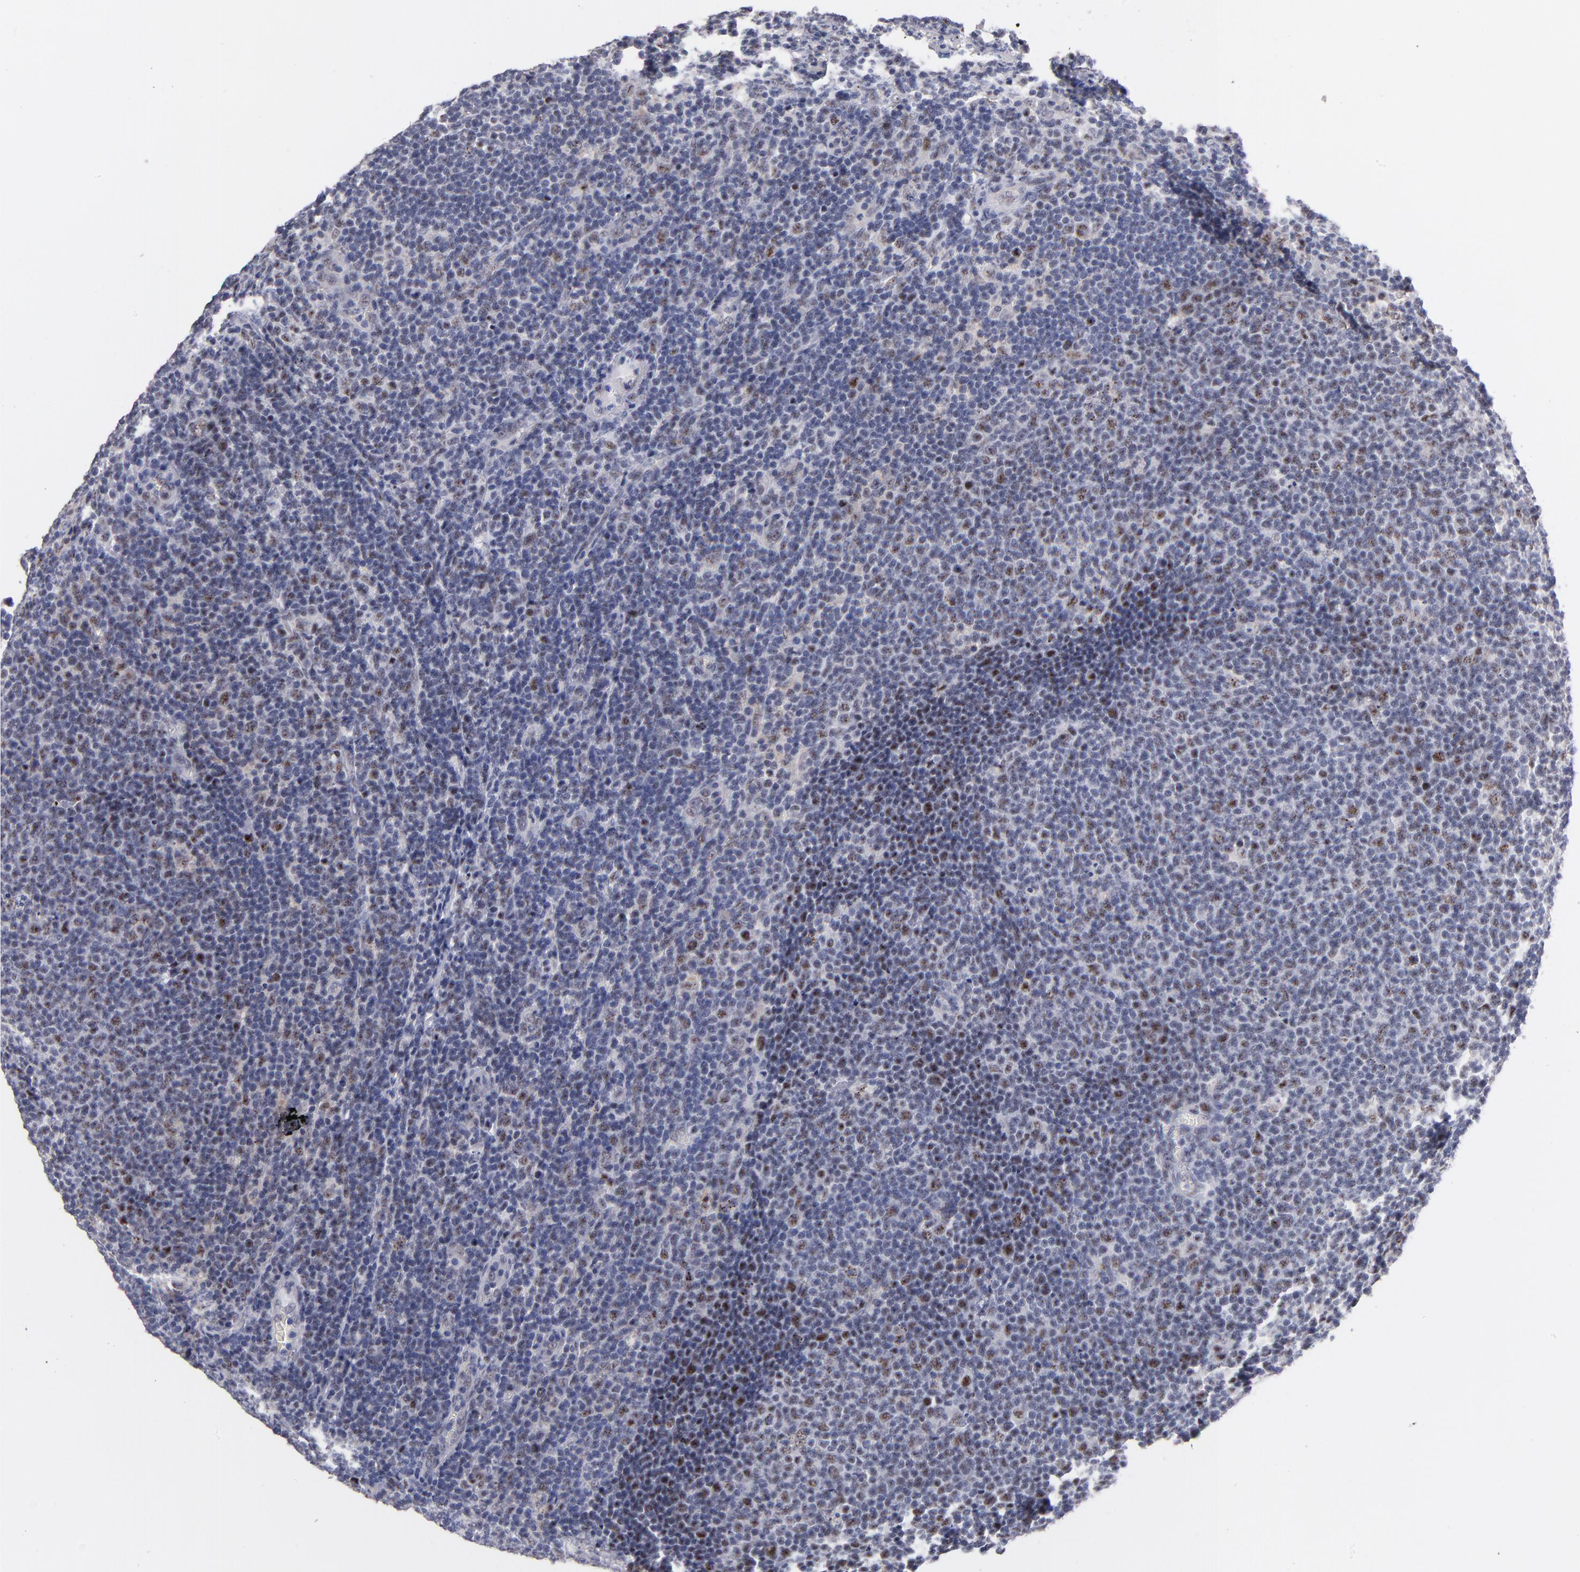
{"staining": {"intensity": "weak", "quantity": "<25%", "location": "nuclear"}, "tissue": "lymphoma", "cell_type": "Tumor cells", "image_type": "cancer", "snomed": [{"axis": "morphology", "description": "Malignant lymphoma, non-Hodgkin's type, Low grade"}, {"axis": "topography", "description": "Lymph node"}], "caption": "There is no significant staining in tumor cells of lymphoma. (Stains: DAB (3,3'-diaminobenzidine) immunohistochemistry with hematoxylin counter stain, Microscopy: brightfield microscopy at high magnification).", "gene": "RAF1", "patient": {"sex": "male", "age": 74}}